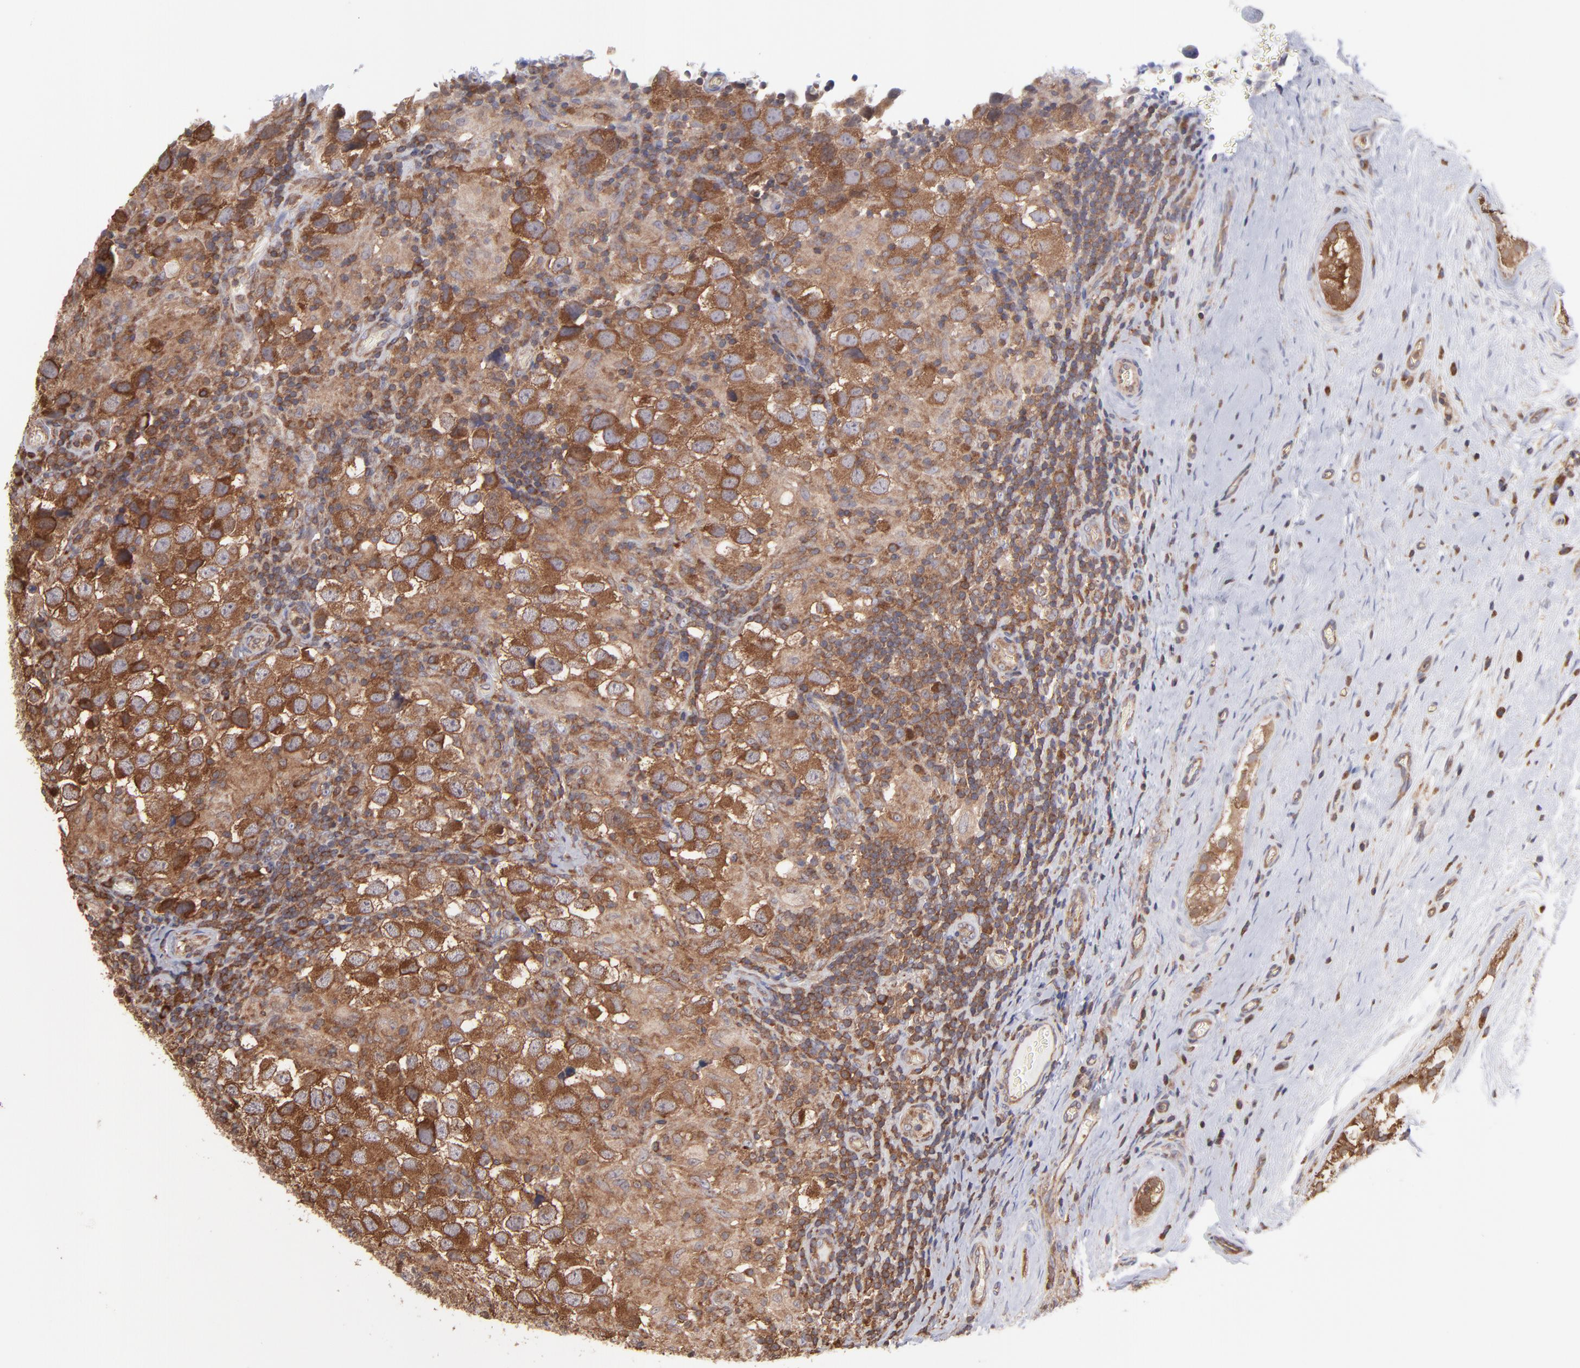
{"staining": {"intensity": "strong", "quantity": ">75%", "location": "cytoplasmic/membranous"}, "tissue": "testis cancer", "cell_type": "Tumor cells", "image_type": "cancer", "snomed": [{"axis": "morphology", "description": "Carcinoma, Embryonal, NOS"}, {"axis": "topography", "description": "Testis"}], "caption": "Human testis embryonal carcinoma stained with a protein marker displays strong staining in tumor cells.", "gene": "MAPRE1", "patient": {"sex": "male", "age": 21}}